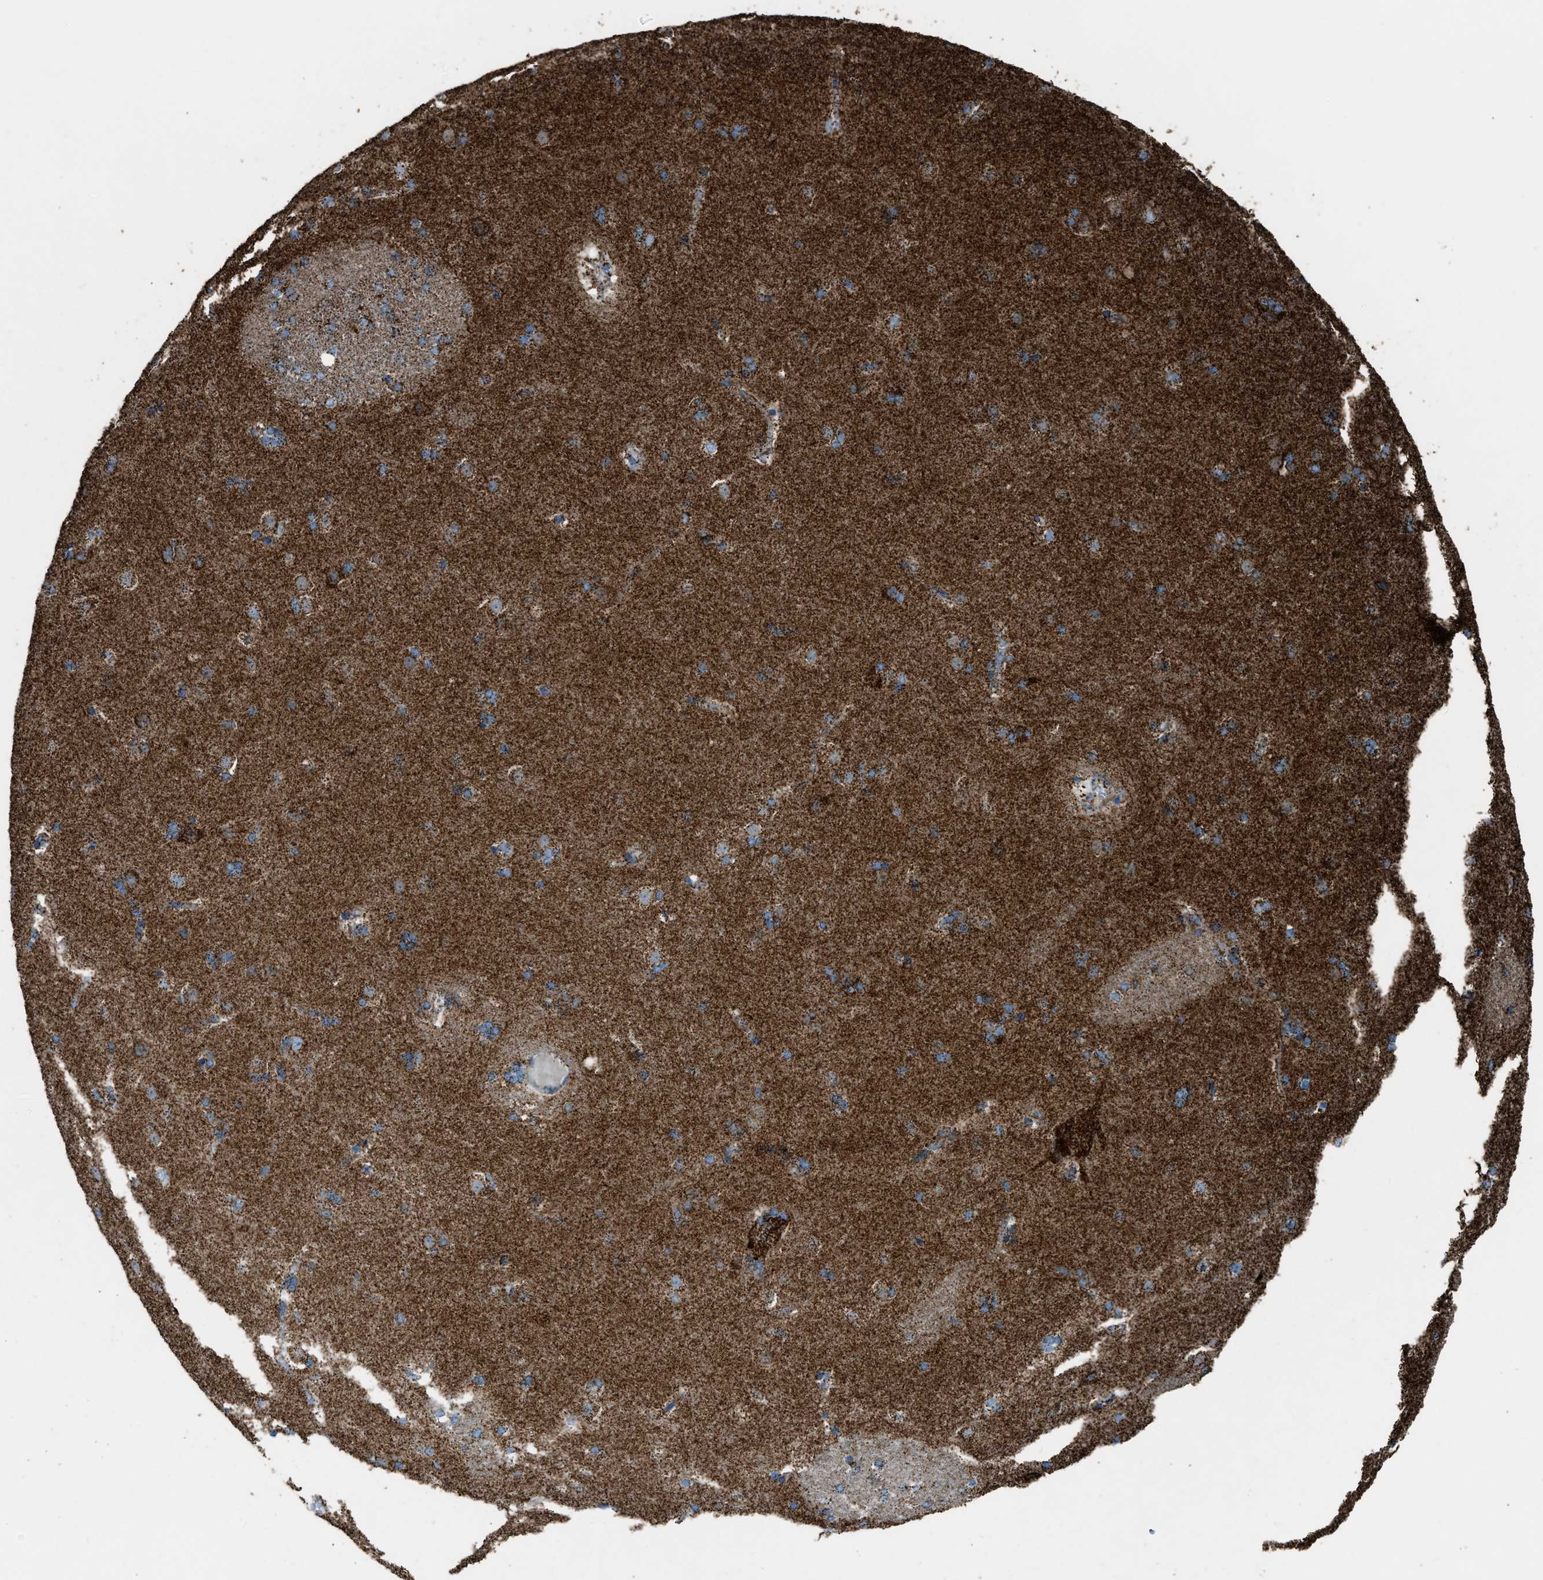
{"staining": {"intensity": "strong", "quantity": ">75%", "location": "cytoplasmic/membranous"}, "tissue": "caudate", "cell_type": "Glial cells", "image_type": "normal", "snomed": [{"axis": "morphology", "description": "Normal tissue, NOS"}, {"axis": "topography", "description": "Lateral ventricle wall"}], "caption": "The immunohistochemical stain shows strong cytoplasmic/membranous staining in glial cells of unremarkable caudate.", "gene": "MDH2", "patient": {"sex": "female", "age": 19}}